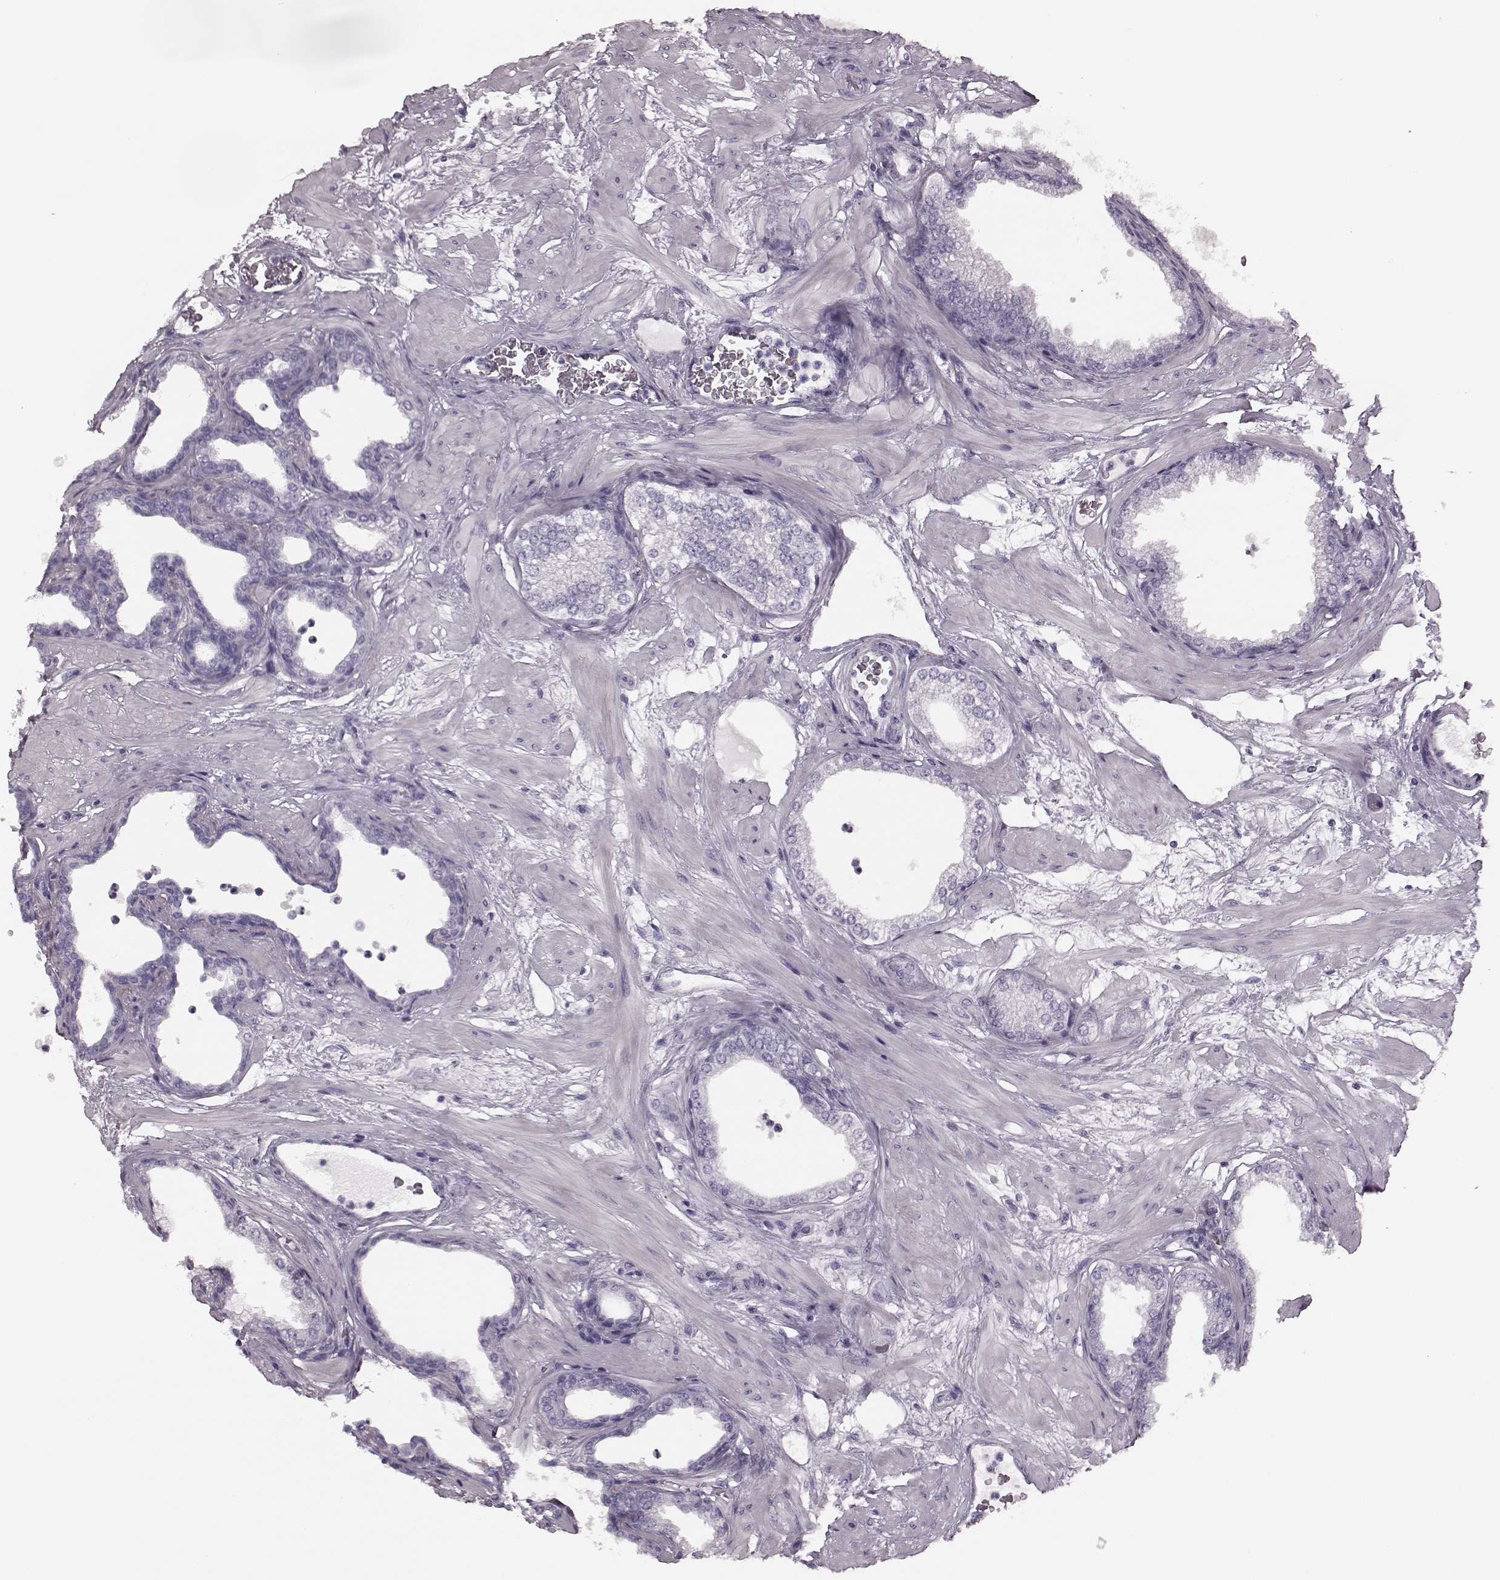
{"staining": {"intensity": "negative", "quantity": "none", "location": "none"}, "tissue": "prostate", "cell_type": "Glandular cells", "image_type": "normal", "snomed": [{"axis": "morphology", "description": "Normal tissue, NOS"}, {"axis": "topography", "description": "Prostate"}], "caption": "Immunohistochemistry micrograph of benign prostate: prostate stained with DAB (3,3'-diaminobenzidine) demonstrates no significant protein positivity in glandular cells. (Brightfield microscopy of DAB (3,3'-diaminobenzidine) immunohistochemistry at high magnification).", "gene": "TRPM1", "patient": {"sex": "male", "age": 37}}